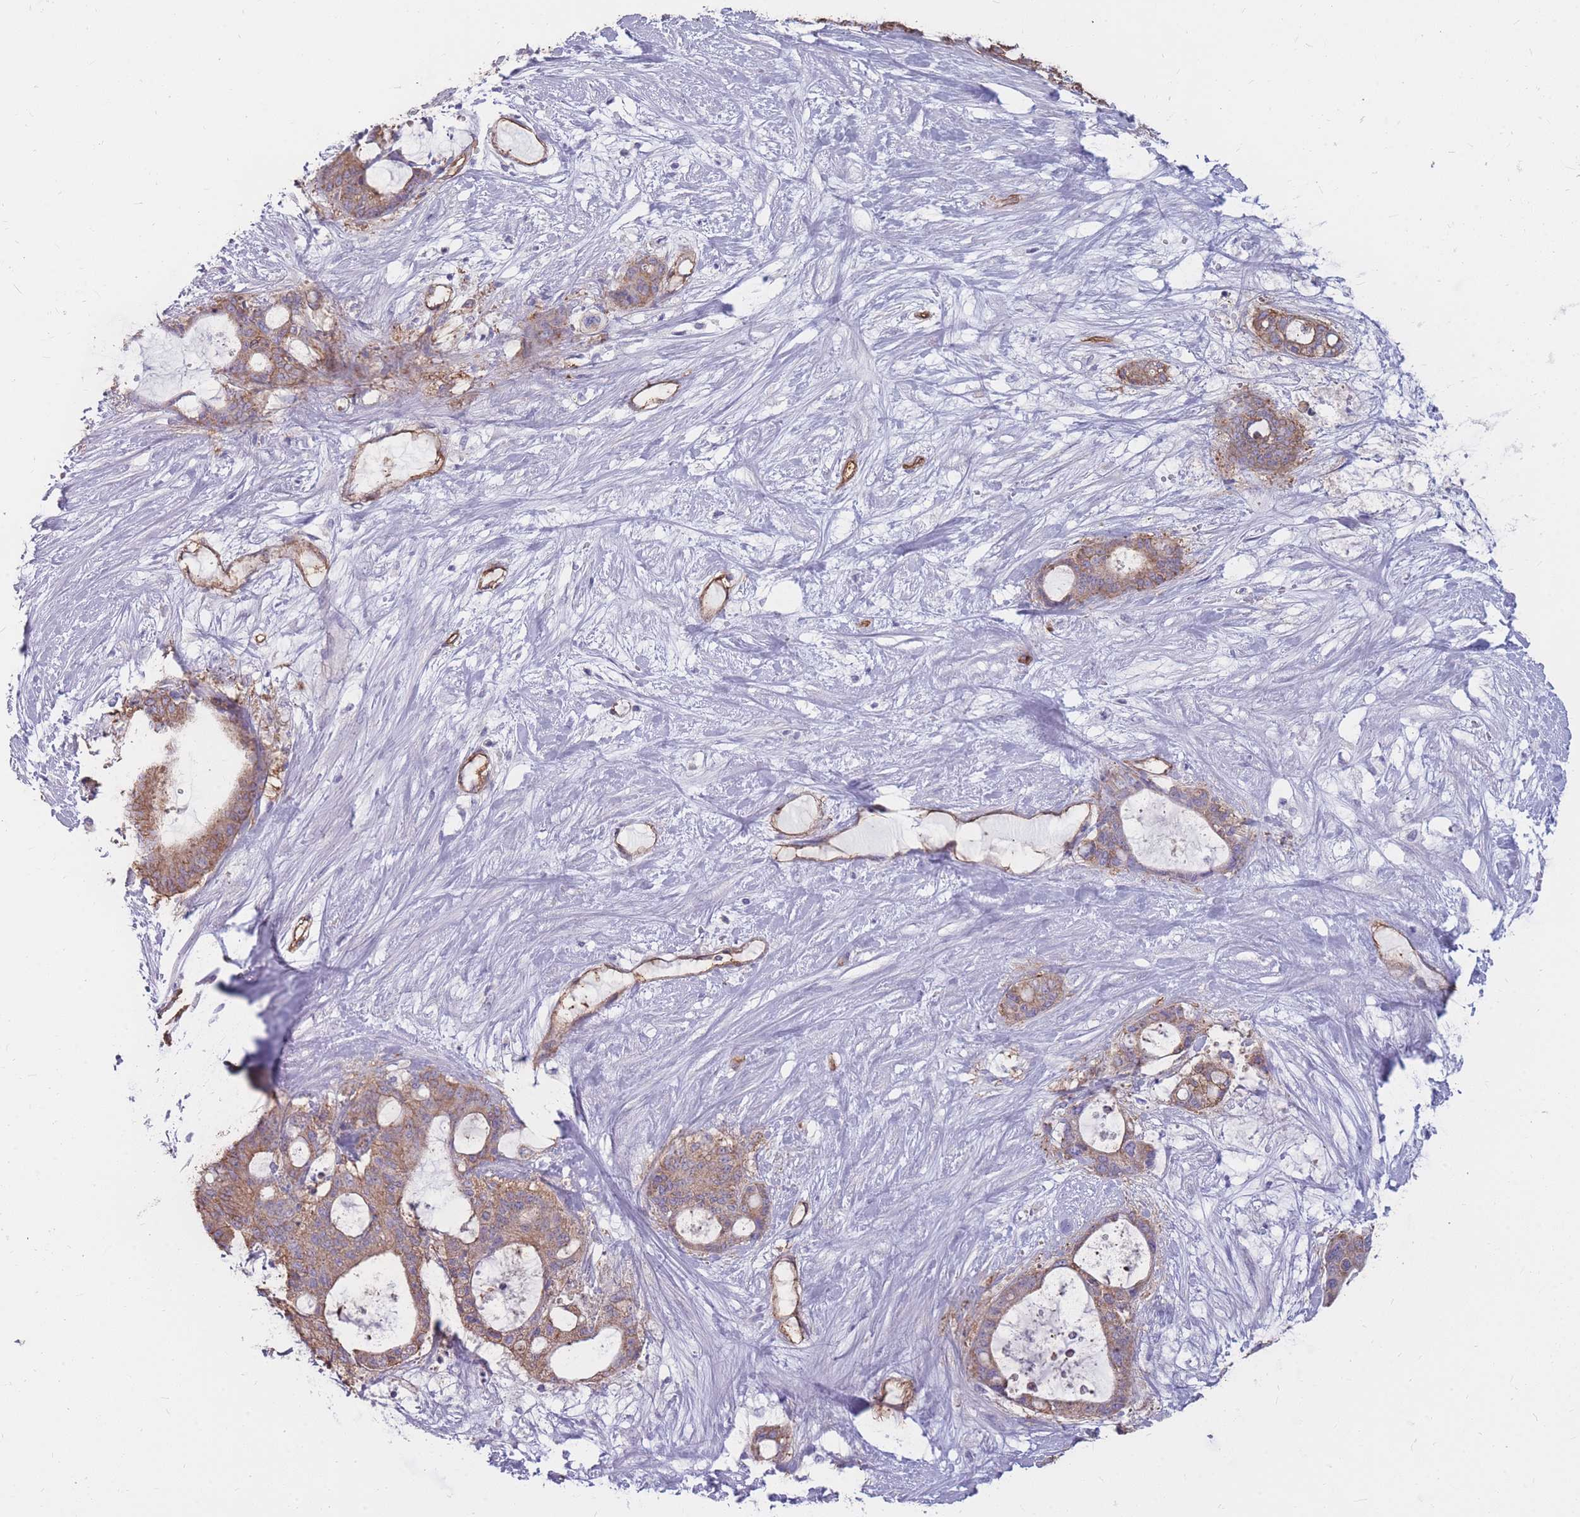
{"staining": {"intensity": "moderate", "quantity": ">75%", "location": "cytoplasmic/membranous"}, "tissue": "liver cancer", "cell_type": "Tumor cells", "image_type": "cancer", "snomed": [{"axis": "morphology", "description": "Normal tissue, NOS"}, {"axis": "morphology", "description": "Cholangiocarcinoma"}, {"axis": "topography", "description": "Liver"}, {"axis": "topography", "description": "Peripheral nerve tissue"}], "caption": "High-magnification brightfield microscopy of liver cancer (cholangiocarcinoma) stained with DAB (3,3'-diaminobenzidine) (brown) and counterstained with hematoxylin (blue). tumor cells exhibit moderate cytoplasmic/membranous expression is seen in approximately>75% of cells. (brown staining indicates protein expression, while blue staining denotes nuclei).", "gene": "GNA11", "patient": {"sex": "female", "age": 73}}